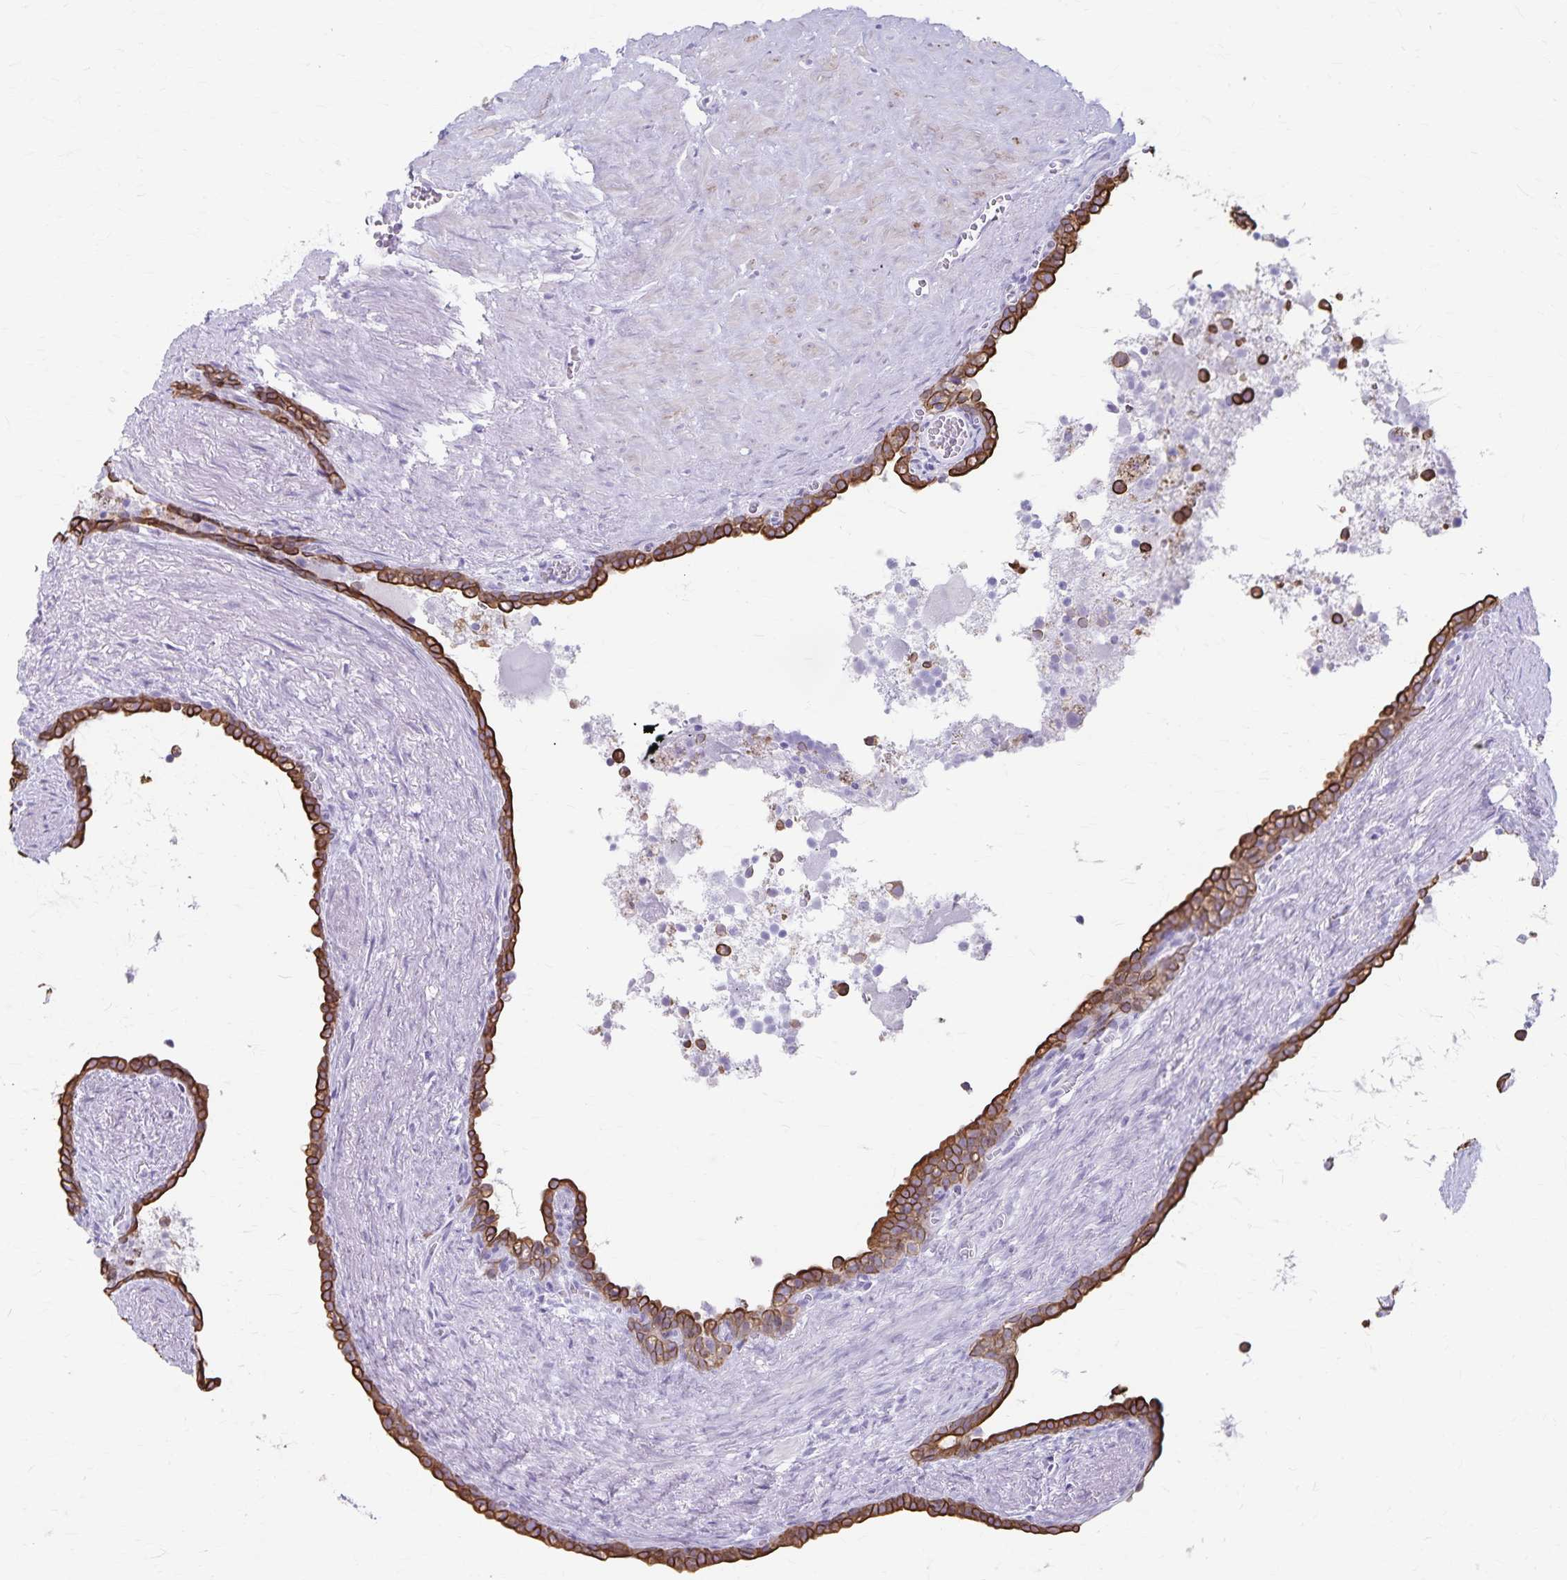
{"staining": {"intensity": "moderate", "quantity": "25%-75%", "location": "cytoplasmic/membranous"}, "tissue": "seminal vesicle", "cell_type": "Glandular cells", "image_type": "normal", "snomed": [{"axis": "morphology", "description": "Normal tissue, NOS"}, {"axis": "topography", "description": "Seminal veicle"}], "caption": "Protein staining displays moderate cytoplasmic/membranous expression in approximately 25%-75% of glandular cells in benign seminal vesicle. (DAB (3,3'-diaminobenzidine) IHC, brown staining for protein, blue staining for nuclei).", "gene": "GPBAR1", "patient": {"sex": "male", "age": 76}}